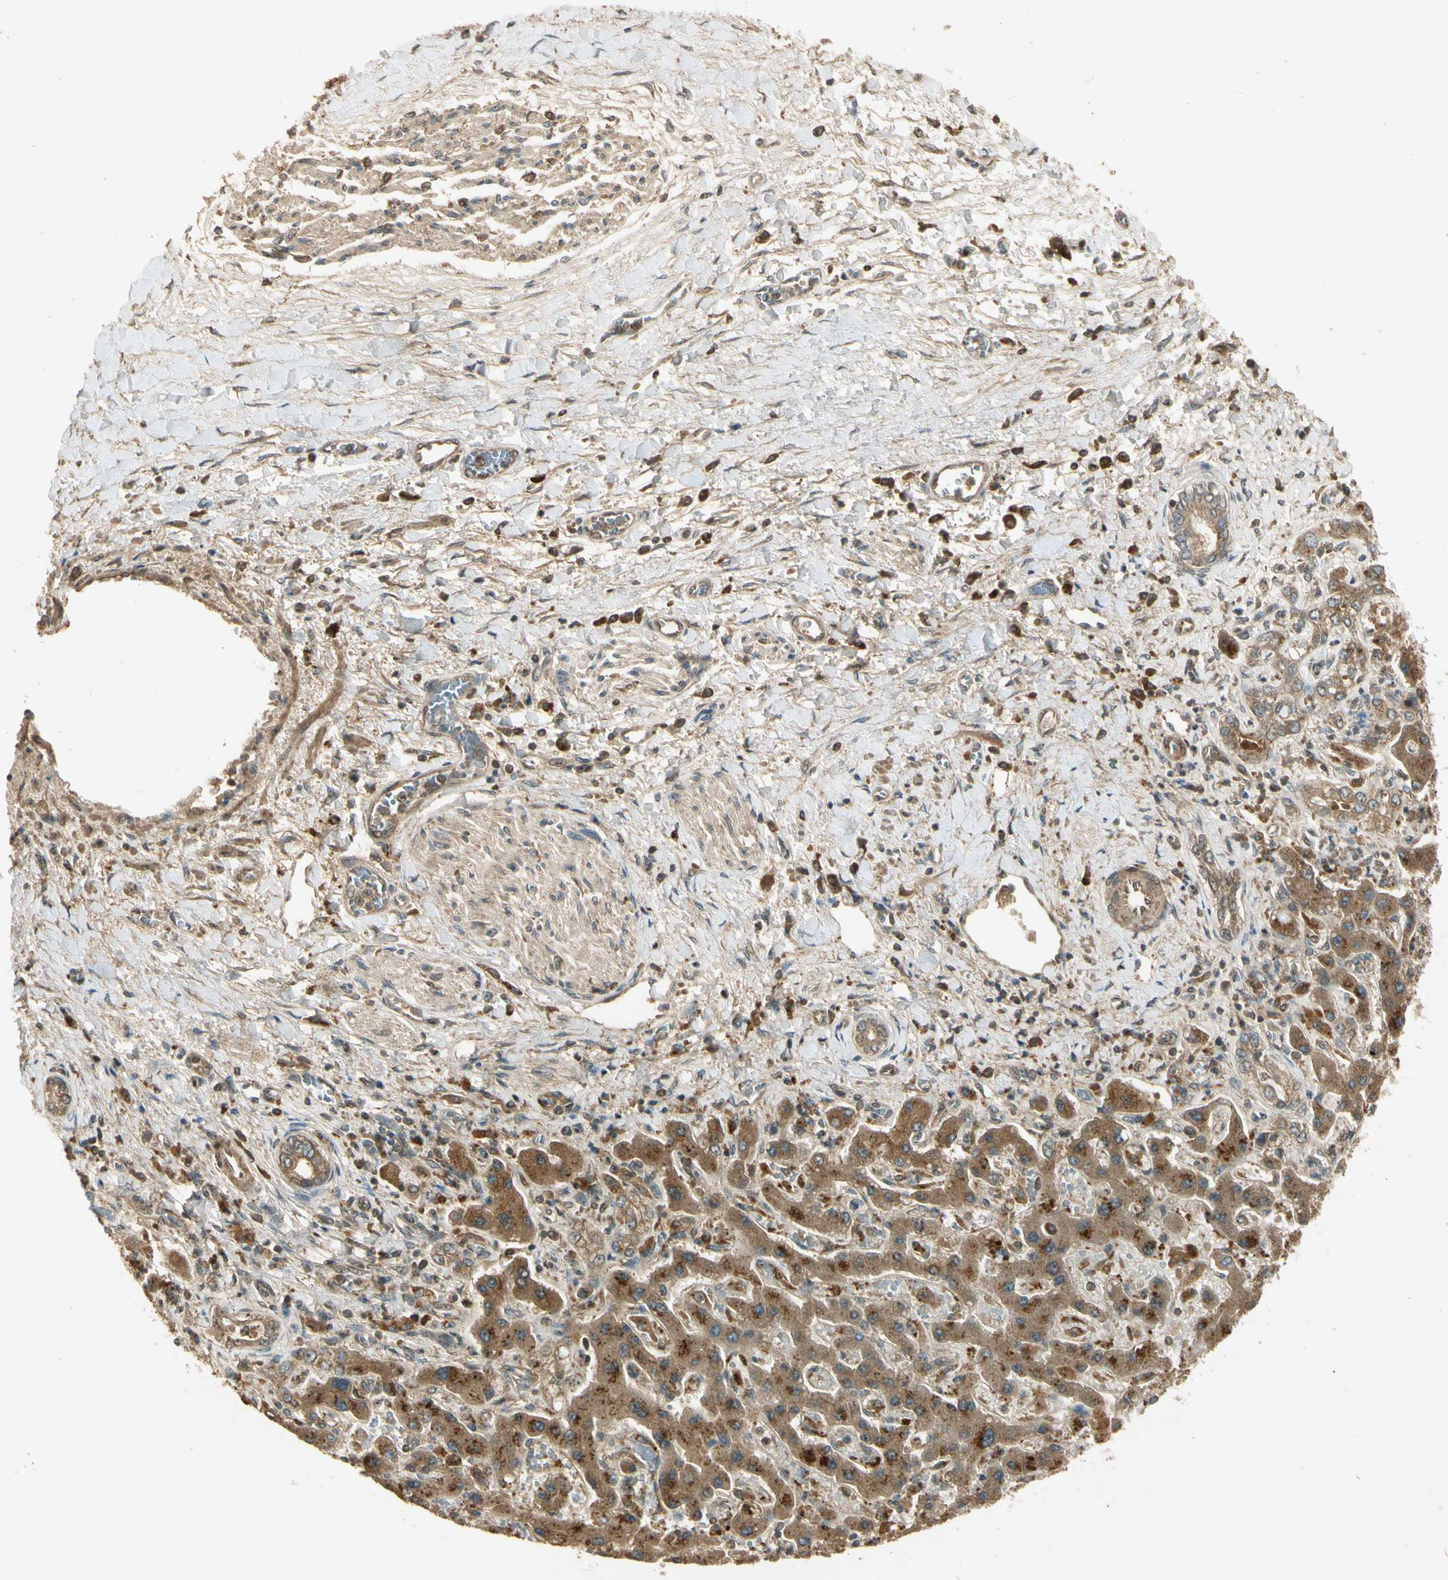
{"staining": {"intensity": "moderate", "quantity": ">75%", "location": "cytoplasmic/membranous"}, "tissue": "liver cancer", "cell_type": "Tumor cells", "image_type": "cancer", "snomed": [{"axis": "morphology", "description": "Cholangiocarcinoma"}, {"axis": "topography", "description": "Liver"}], "caption": "An image of cholangiocarcinoma (liver) stained for a protein shows moderate cytoplasmic/membranous brown staining in tumor cells.", "gene": "GMEB2", "patient": {"sex": "male", "age": 50}}